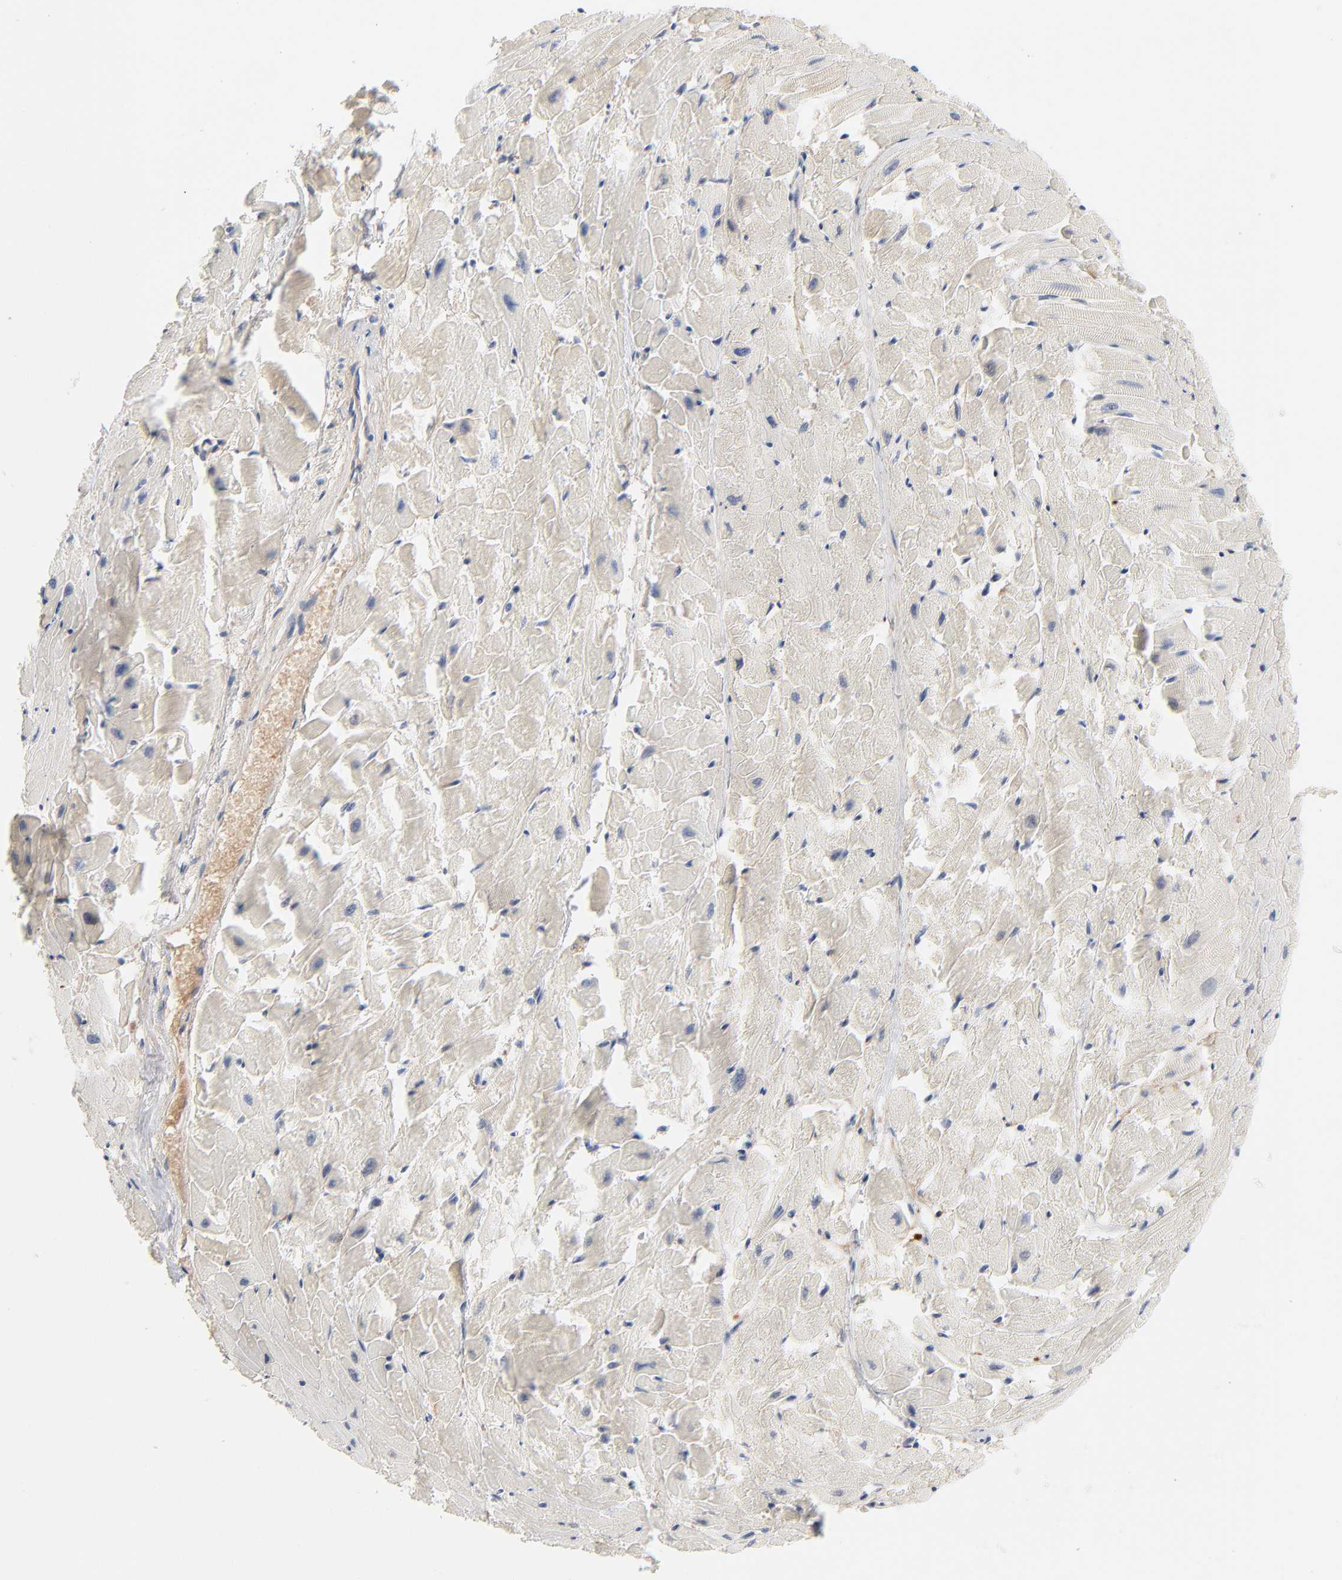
{"staining": {"intensity": "negative", "quantity": "none", "location": "none"}, "tissue": "heart muscle", "cell_type": "Cardiomyocytes", "image_type": "normal", "snomed": [{"axis": "morphology", "description": "Normal tissue, NOS"}, {"axis": "topography", "description": "Heart"}], "caption": "High power microscopy histopathology image of an IHC histopathology image of unremarkable heart muscle, revealing no significant positivity in cardiomyocytes.", "gene": "SERPINA4", "patient": {"sex": "female", "age": 19}}